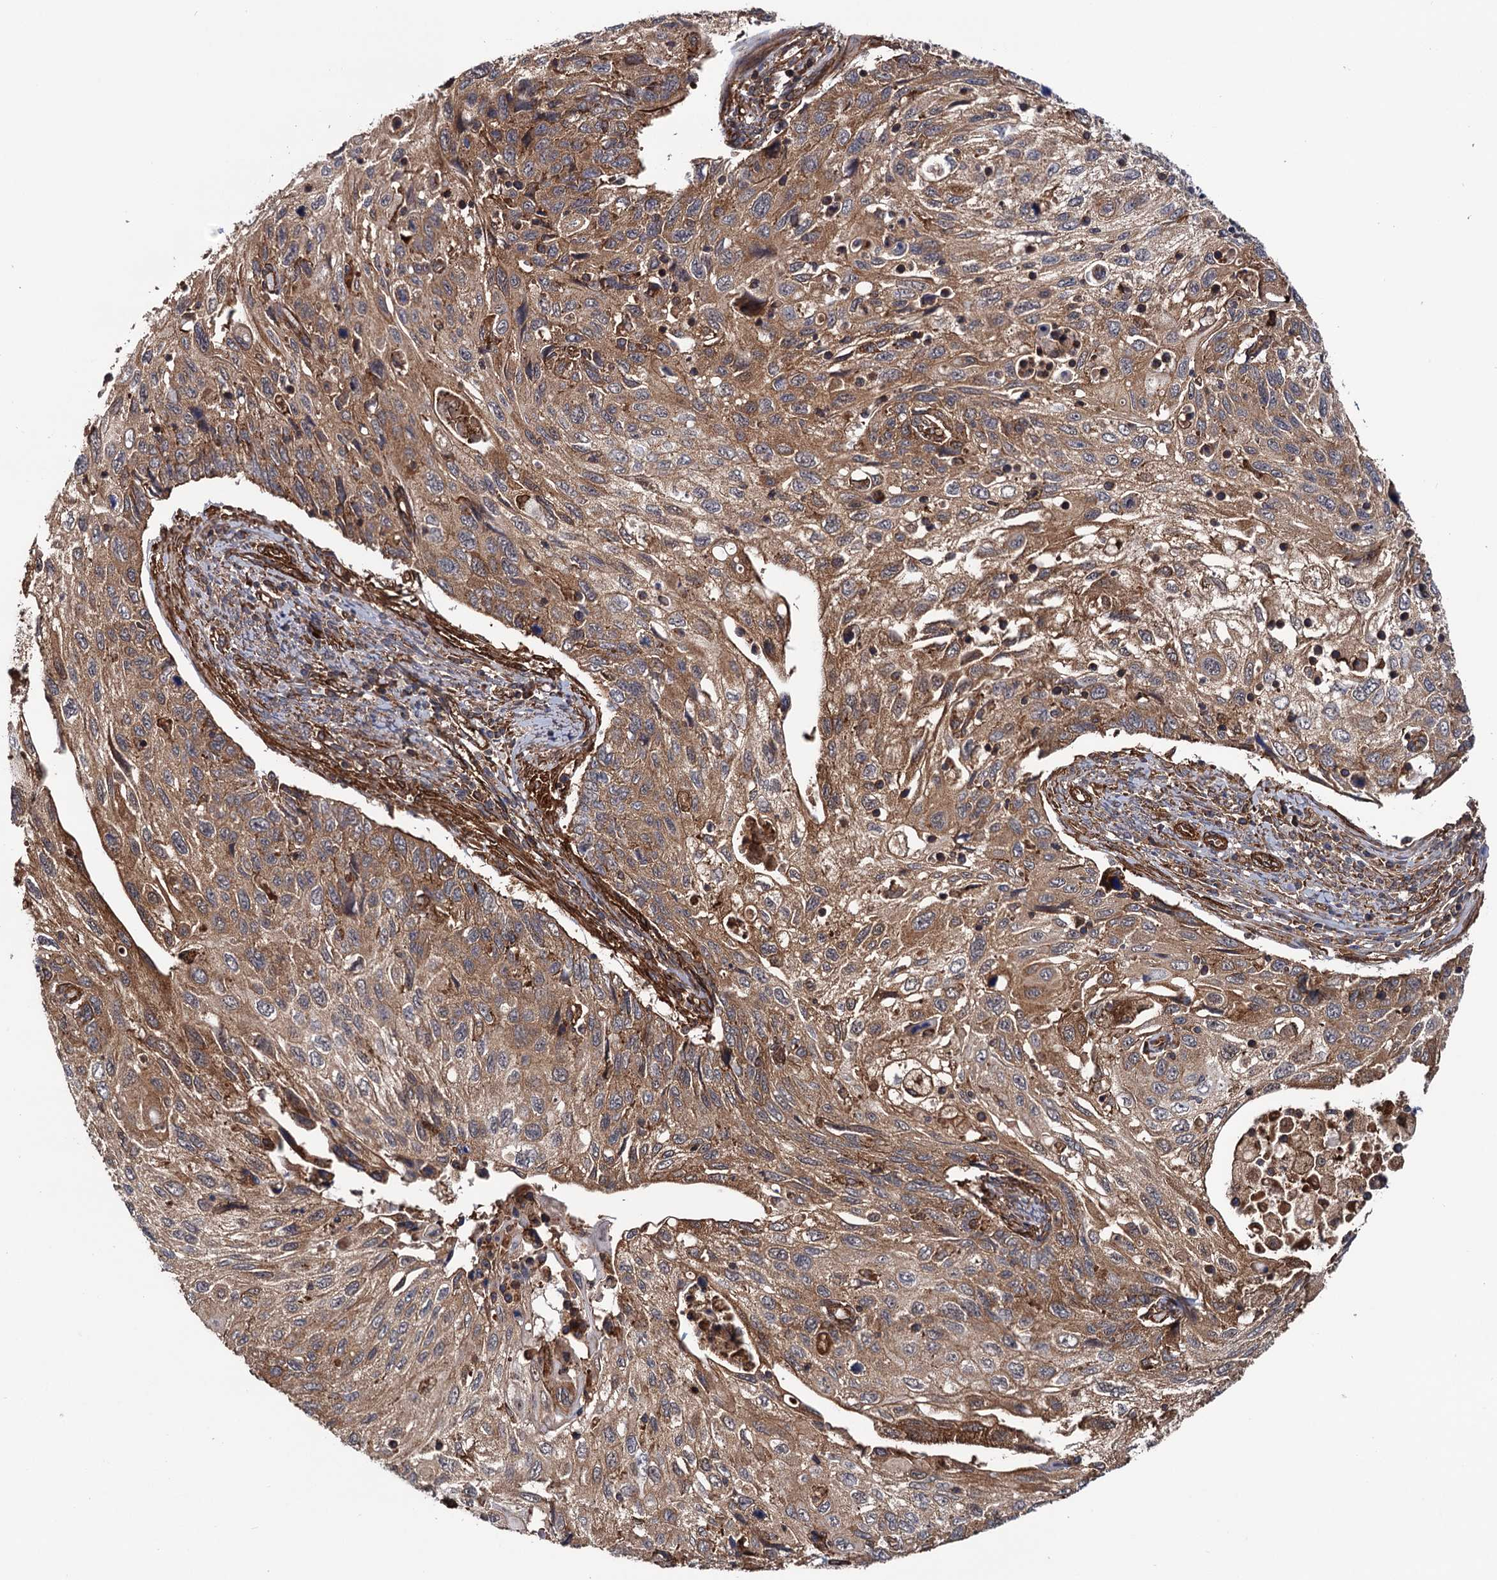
{"staining": {"intensity": "moderate", "quantity": ">75%", "location": "cytoplasmic/membranous"}, "tissue": "cervical cancer", "cell_type": "Tumor cells", "image_type": "cancer", "snomed": [{"axis": "morphology", "description": "Squamous cell carcinoma, NOS"}, {"axis": "topography", "description": "Cervix"}], "caption": "An IHC histopathology image of tumor tissue is shown. Protein staining in brown shows moderate cytoplasmic/membranous positivity in cervical cancer (squamous cell carcinoma) within tumor cells. (Brightfield microscopy of DAB IHC at high magnification).", "gene": "ATP8B4", "patient": {"sex": "female", "age": 70}}